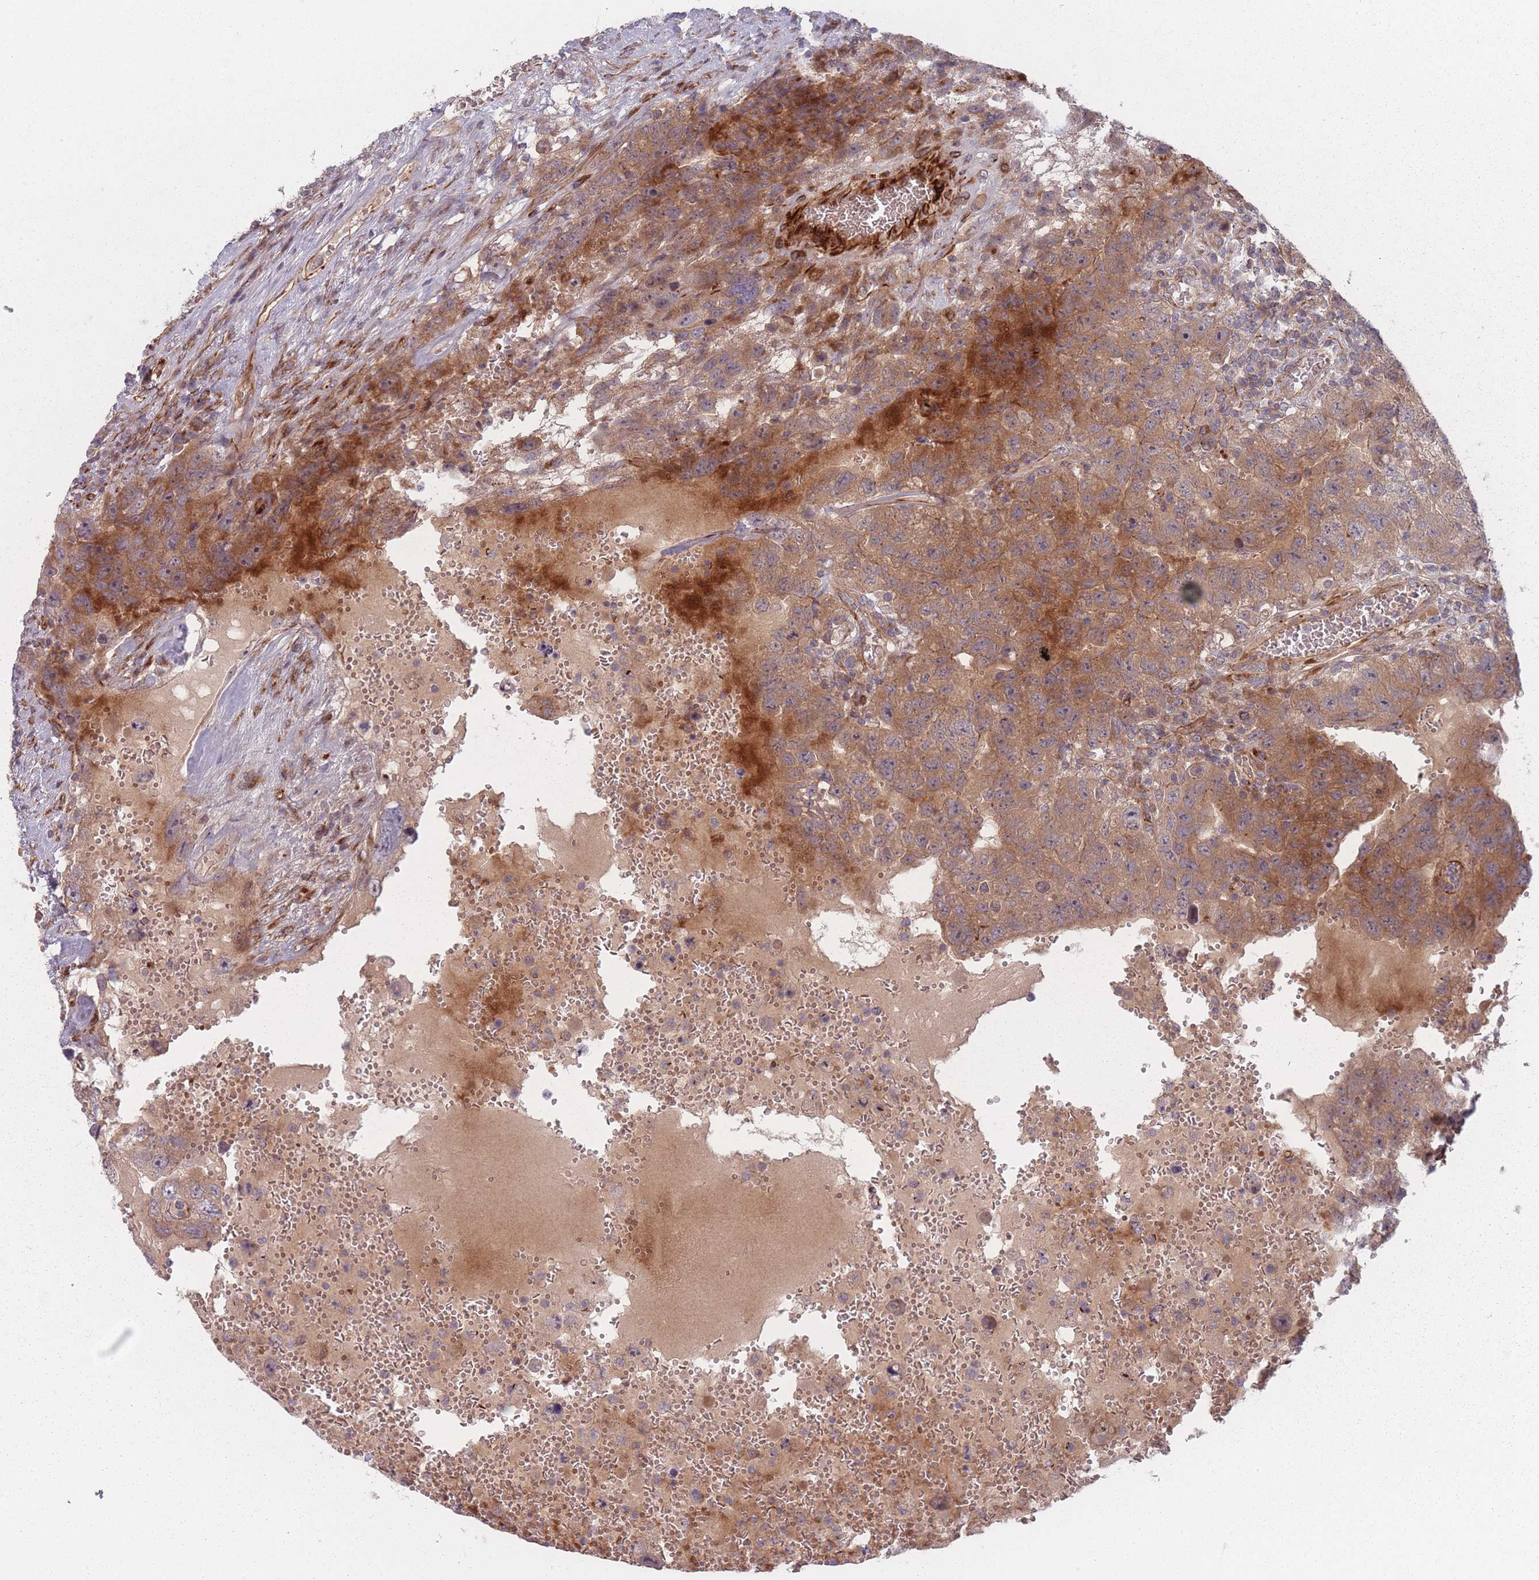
{"staining": {"intensity": "moderate", "quantity": ">75%", "location": "cytoplasmic/membranous"}, "tissue": "testis cancer", "cell_type": "Tumor cells", "image_type": "cancer", "snomed": [{"axis": "morphology", "description": "Carcinoma, Embryonal, NOS"}, {"axis": "topography", "description": "Testis"}], "caption": "This is an image of immunohistochemistry staining of testis cancer, which shows moderate expression in the cytoplasmic/membranous of tumor cells.", "gene": "EEF1AKMT2", "patient": {"sex": "male", "age": 26}}